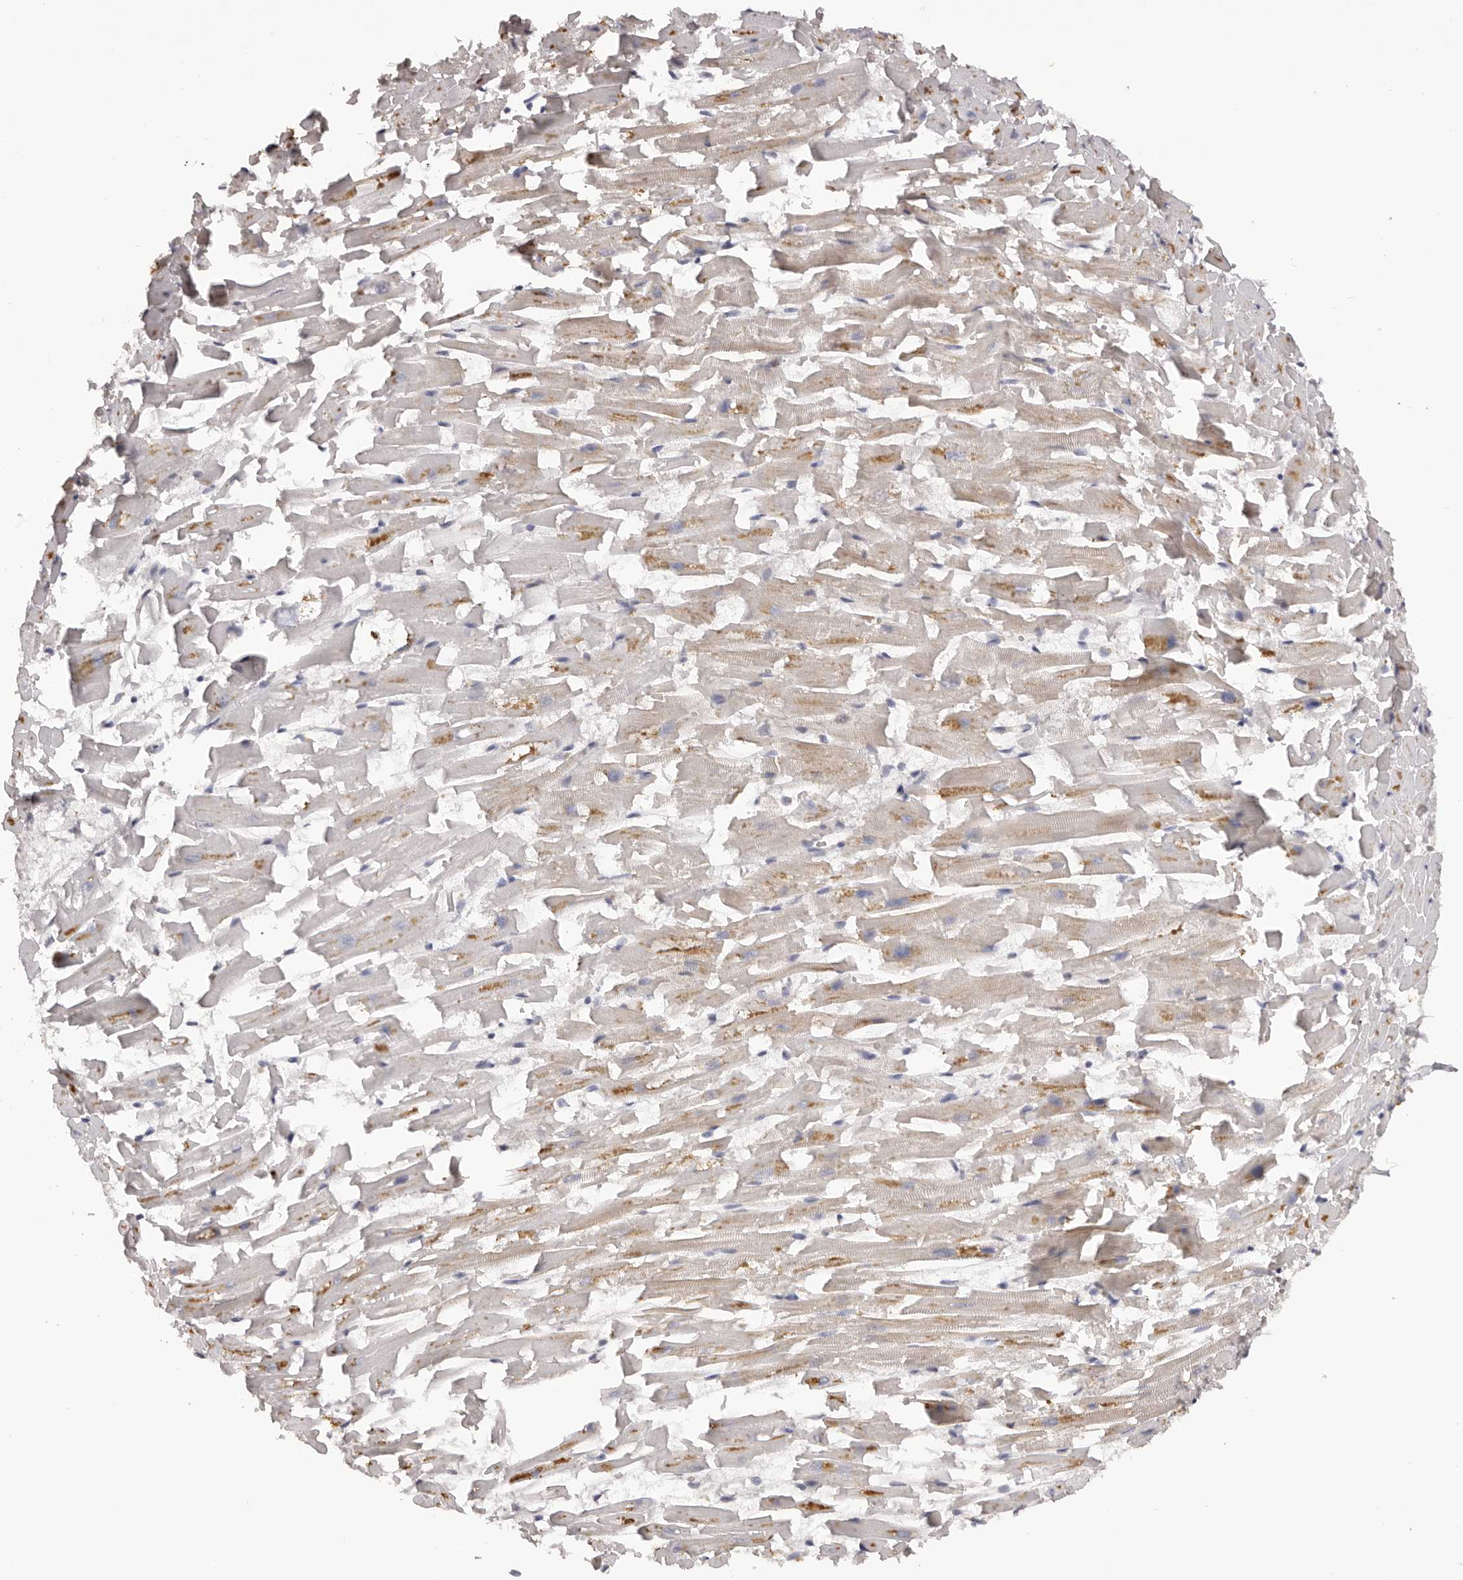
{"staining": {"intensity": "negative", "quantity": "none", "location": "none"}, "tissue": "heart muscle", "cell_type": "Cardiomyocytes", "image_type": "normal", "snomed": [{"axis": "morphology", "description": "Normal tissue, NOS"}, {"axis": "topography", "description": "Heart"}], "caption": "The IHC photomicrograph has no significant positivity in cardiomyocytes of heart muscle.", "gene": "KCNJ8", "patient": {"sex": "female", "age": 64}}